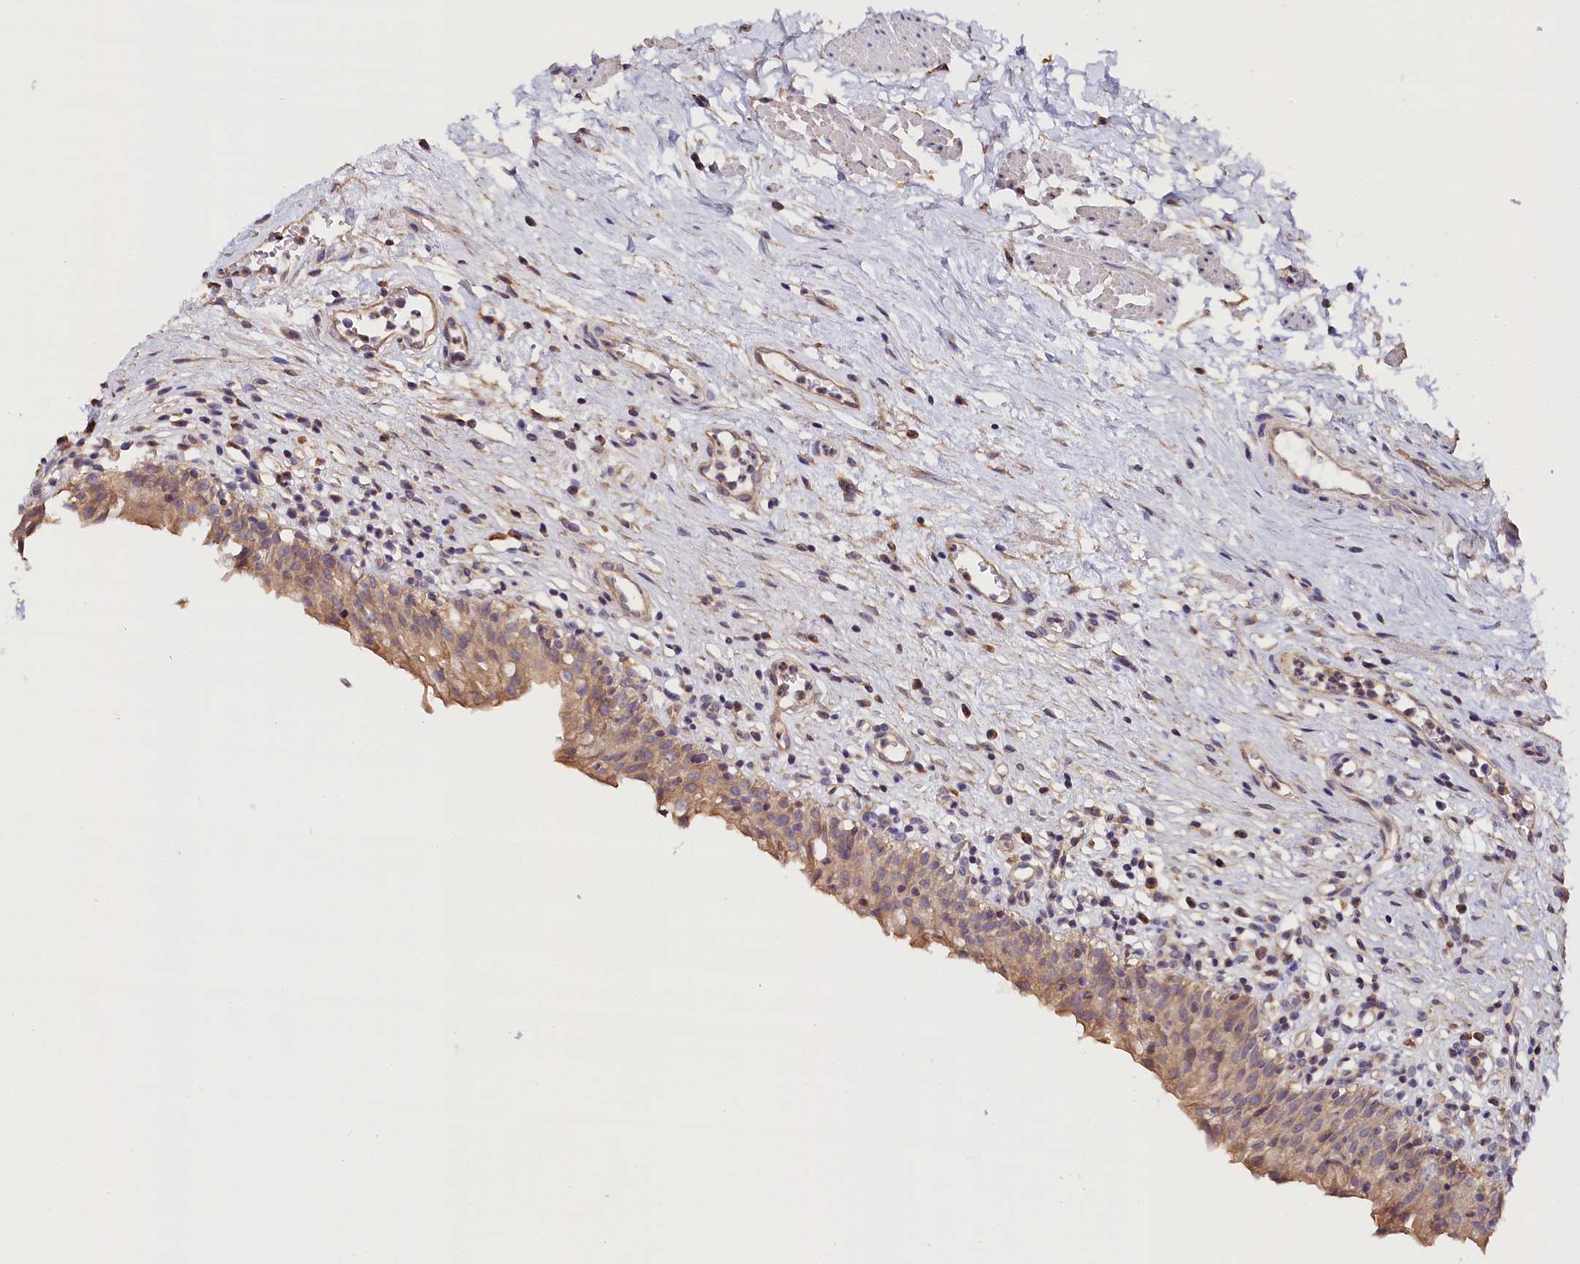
{"staining": {"intensity": "moderate", "quantity": ">75%", "location": "cytoplasmic/membranous"}, "tissue": "urinary bladder", "cell_type": "Urothelial cells", "image_type": "normal", "snomed": [{"axis": "morphology", "description": "Normal tissue, NOS"}, {"axis": "morphology", "description": "Inflammation, NOS"}, {"axis": "topography", "description": "Urinary bladder"}], "caption": "Protein staining of benign urinary bladder reveals moderate cytoplasmic/membranous positivity in about >75% of urothelial cells.", "gene": "KATNB1", "patient": {"sex": "male", "age": 63}}